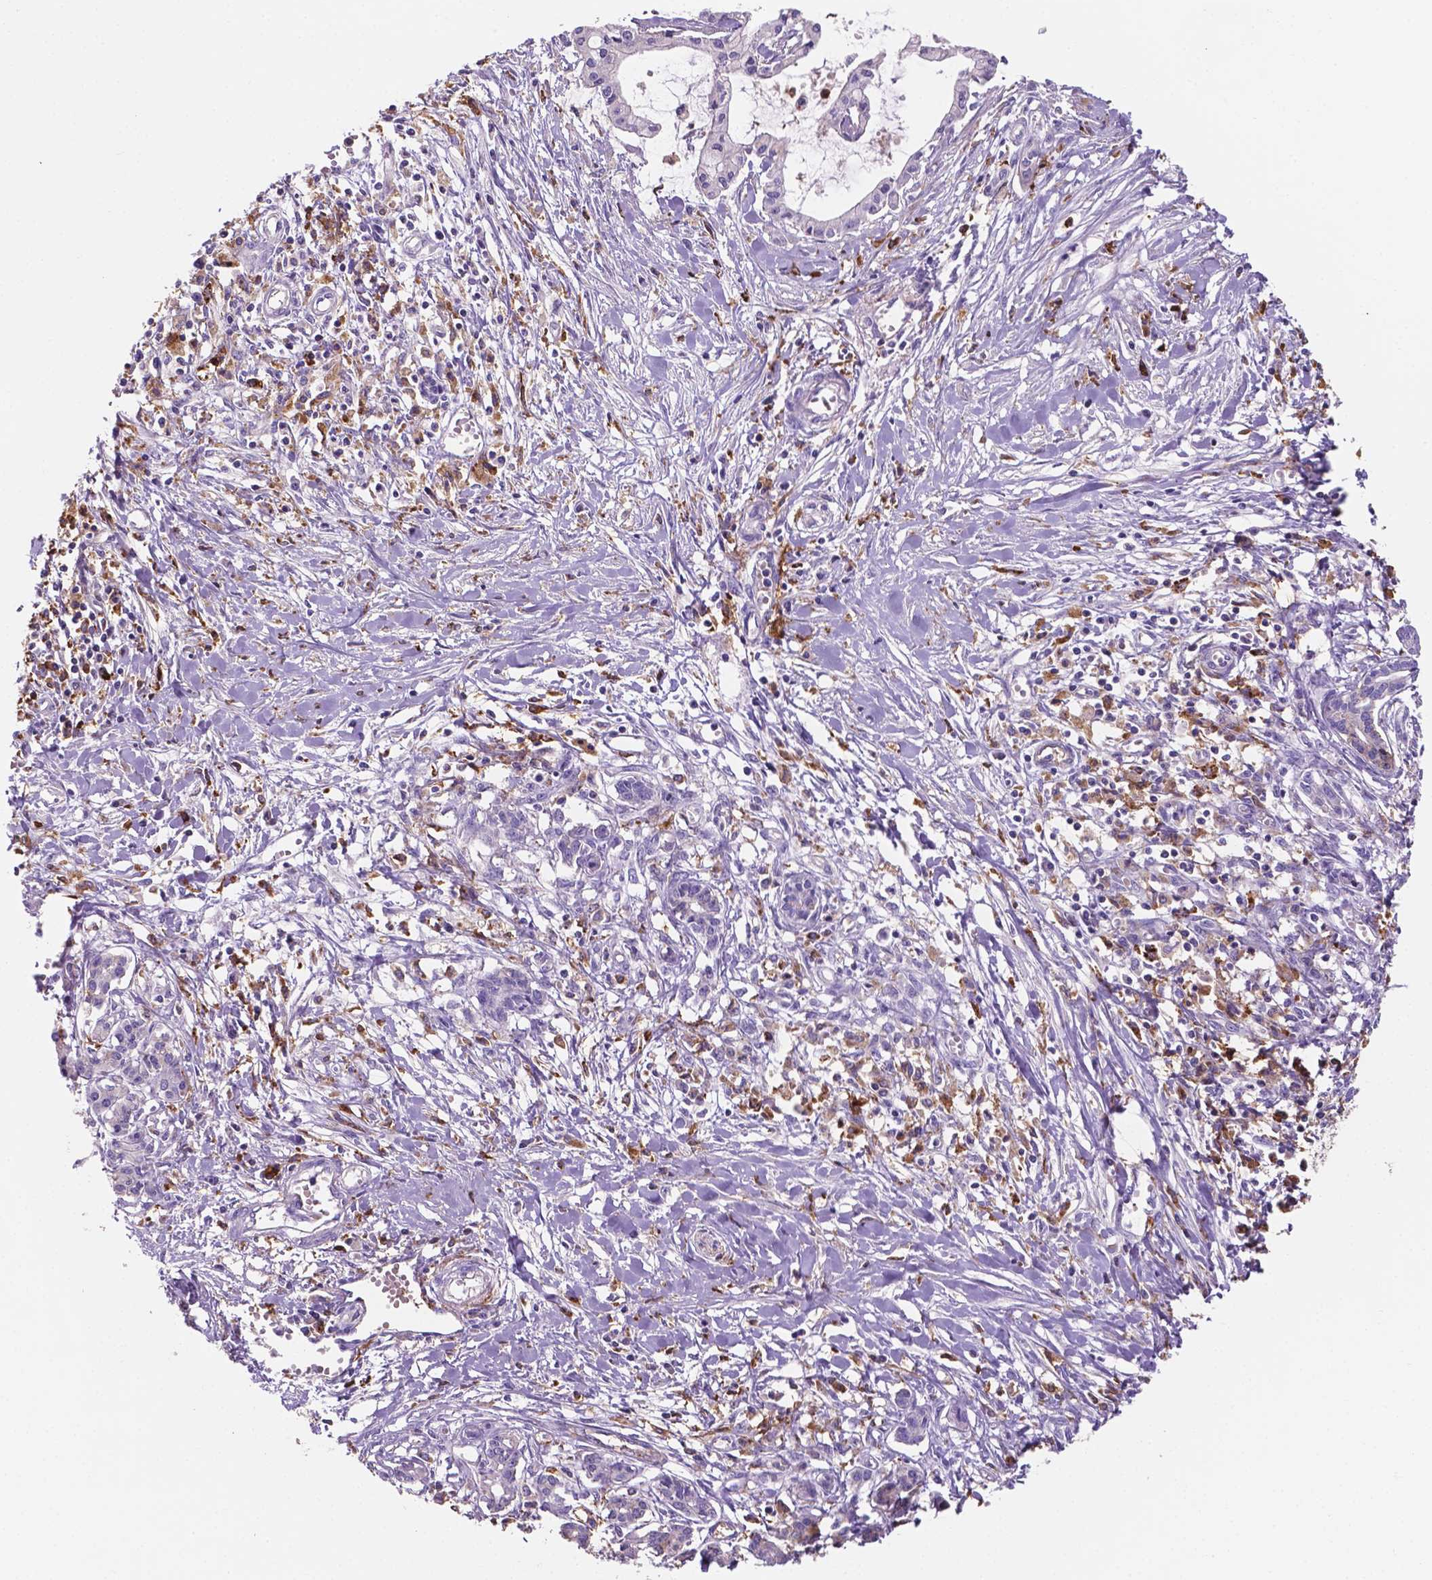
{"staining": {"intensity": "negative", "quantity": "none", "location": "none"}, "tissue": "pancreatic cancer", "cell_type": "Tumor cells", "image_type": "cancer", "snomed": [{"axis": "morphology", "description": "Adenocarcinoma, NOS"}, {"axis": "topography", "description": "Pancreas"}], "caption": "High power microscopy micrograph of an IHC histopathology image of pancreatic adenocarcinoma, revealing no significant expression in tumor cells.", "gene": "MKRN2OS", "patient": {"sex": "male", "age": 48}}